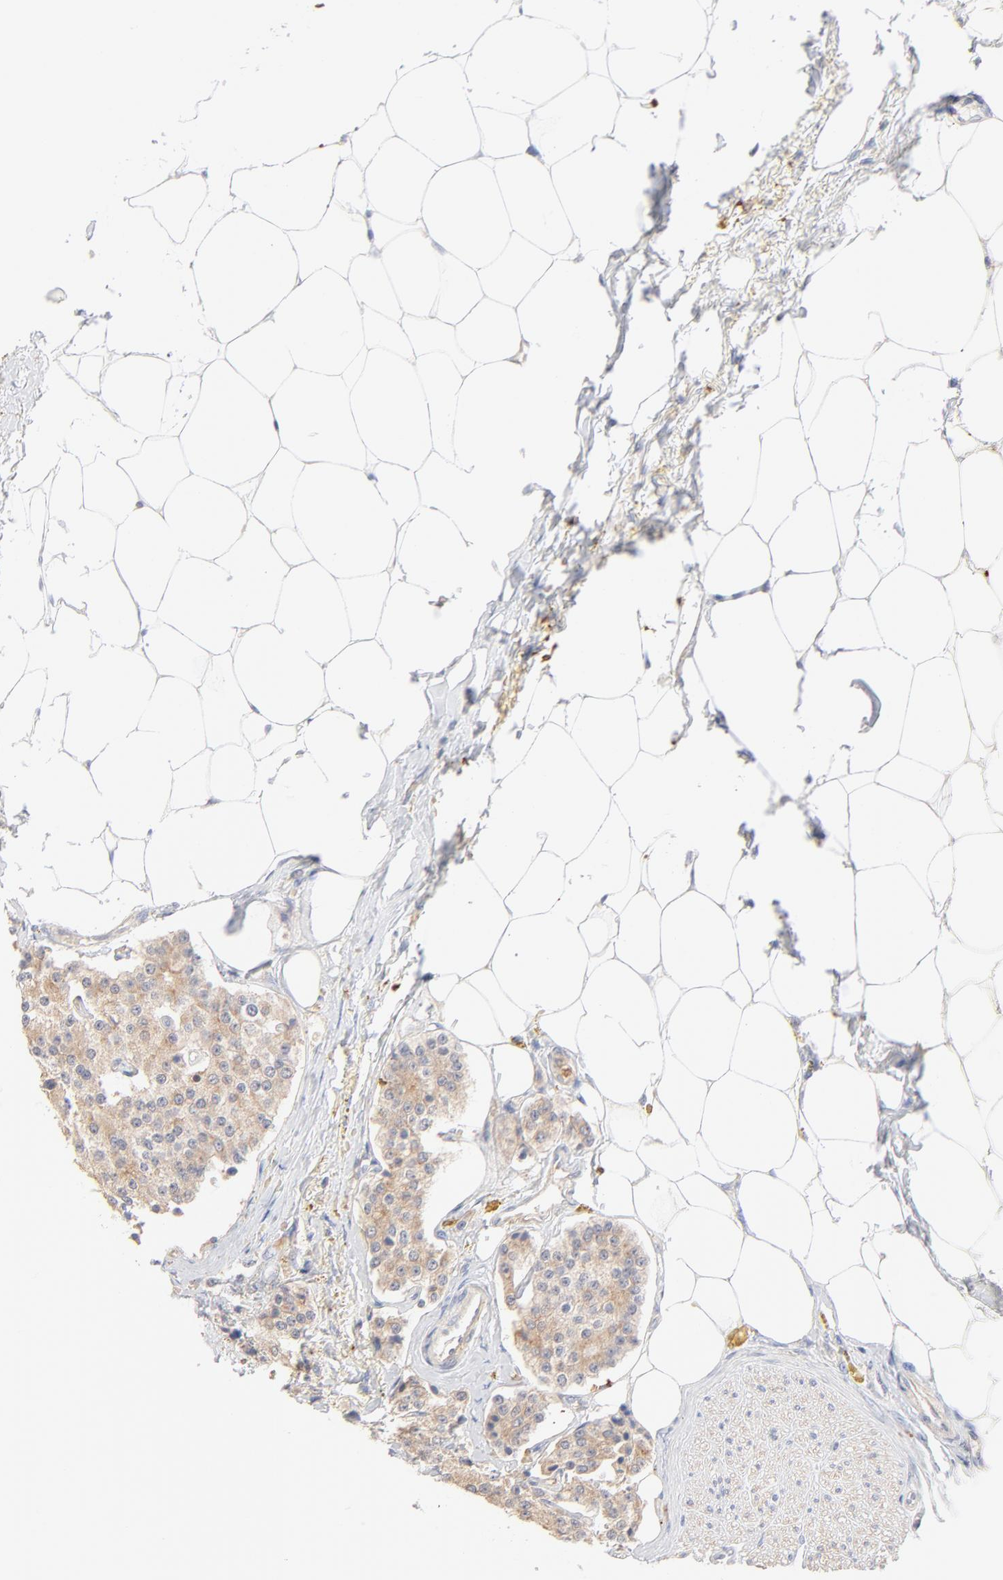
{"staining": {"intensity": "weak", "quantity": ">75%", "location": "cytoplasmic/membranous"}, "tissue": "carcinoid", "cell_type": "Tumor cells", "image_type": "cancer", "snomed": [{"axis": "morphology", "description": "Carcinoid, malignant, NOS"}, {"axis": "topography", "description": "Colon"}], "caption": "Protein expression analysis of carcinoid shows weak cytoplasmic/membranous staining in about >75% of tumor cells.", "gene": "SPTB", "patient": {"sex": "female", "age": 61}}